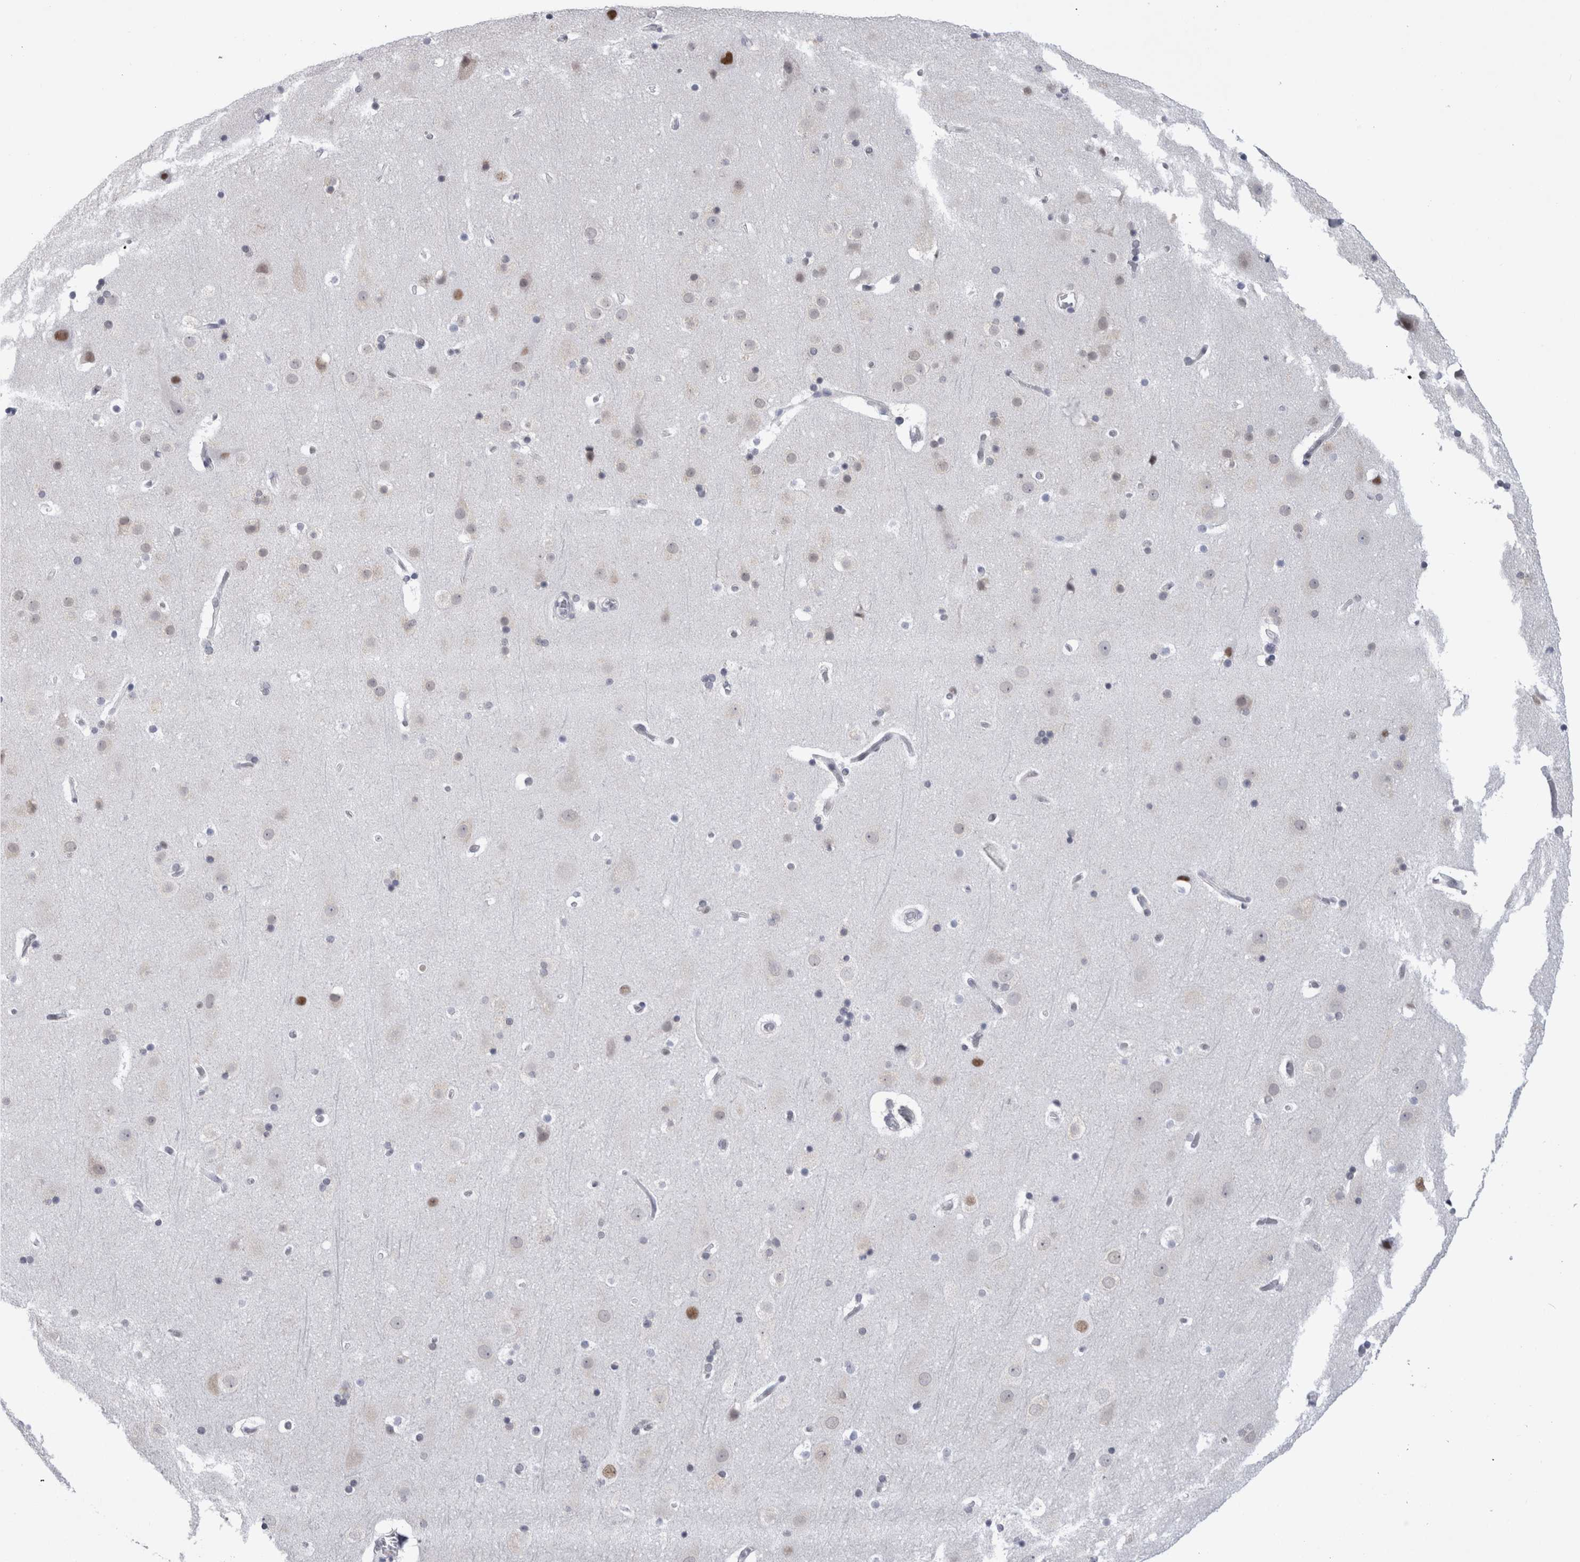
{"staining": {"intensity": "weak", "quantity": "25%-75%", "location": "nuclear"}, "tissue": "cerebral cortex", "cell_type": "Endothelial cells", "image_type": "normal", "snomed": [{"axis": "morphology", "description": "Normal tissue, NOS"}, {"axis": "topography", "description": "Cerebral cortex"}], "caption": "This is an image of immunohistochemistry staining of benign cerebral cortex, which shows weak expression in the nuclear of endothelial cells.", "gene": "API5", "patient": {"sex": "male", "age": 57}}